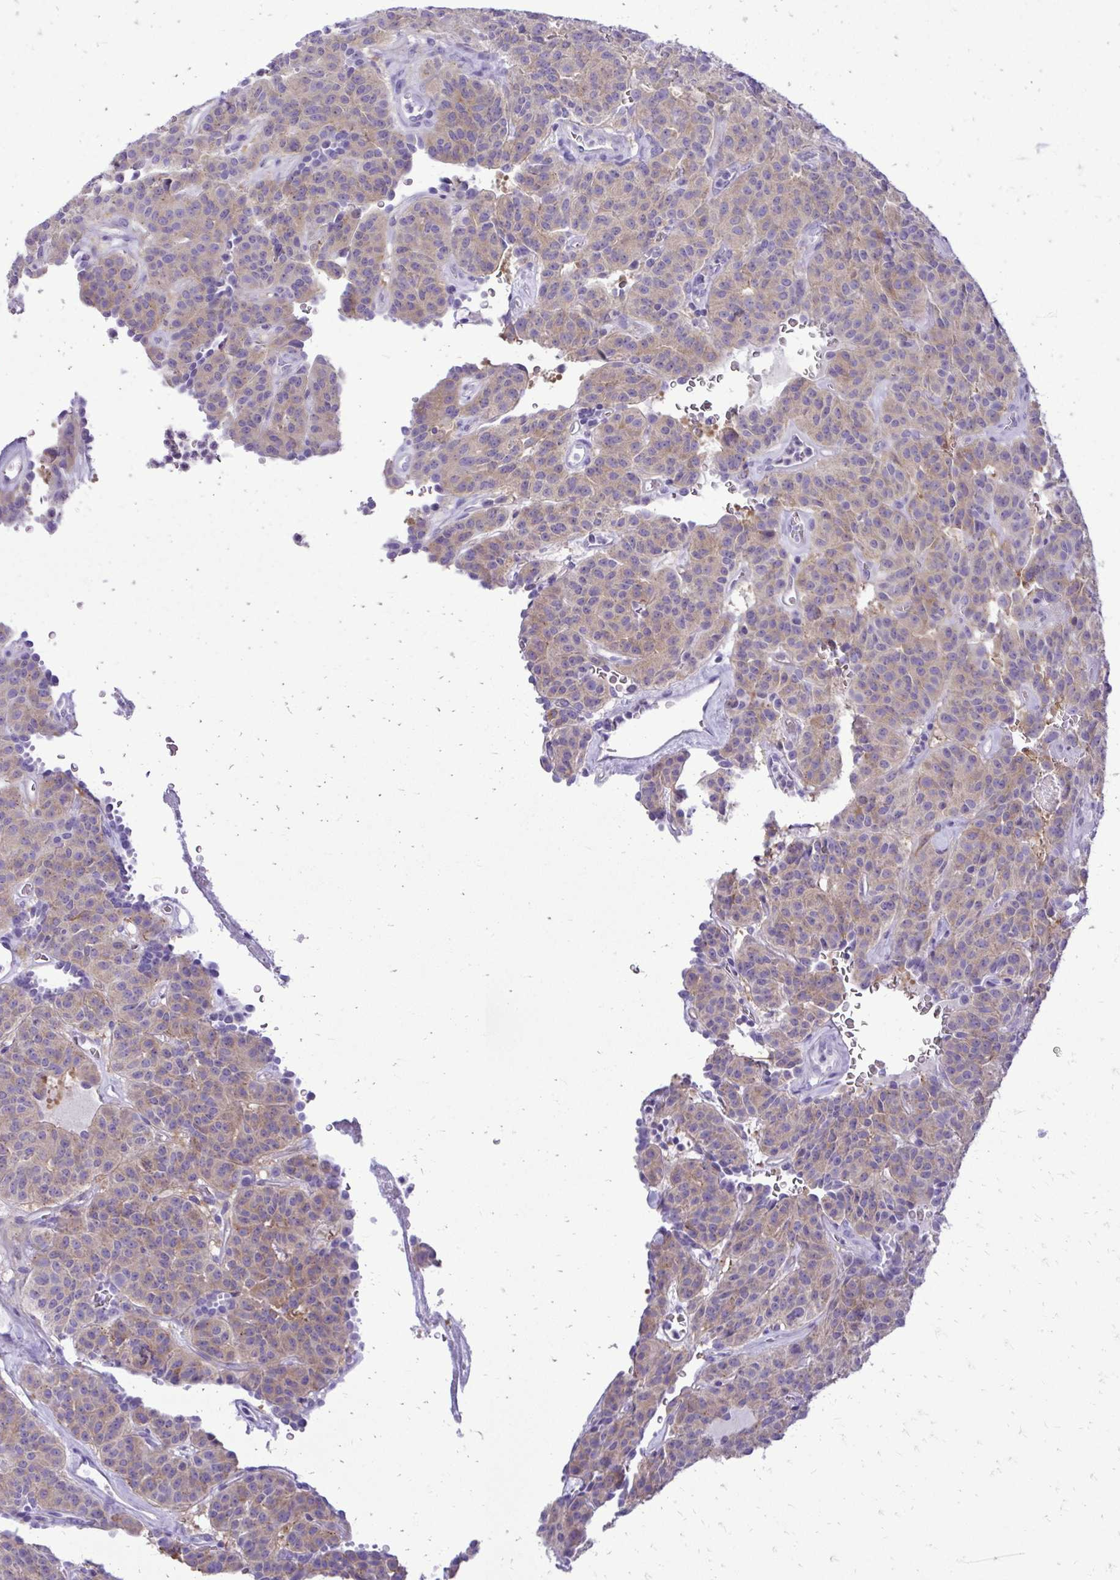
{"staining": {"intensity": "moderate", "quantity": "25%-75%", "location": "cytoplasmic/membranous"}, "tissue": "carcinoid", "cell_type": "Tumor cells", "image_type": "cancer", "snomed": [{"axis": "morphology", "description": "Carcinoid, malignant, NOS"}, {"axis": "topography", "description": "Lung"}], "caption": "This is an image of immunohistochemistry staining of carcinoid, which shows moderate expression in the cytoplasmic/membranous of tumor cells.", "gene": "PELI3", "patient": {"sex": "female", "age": 61}}